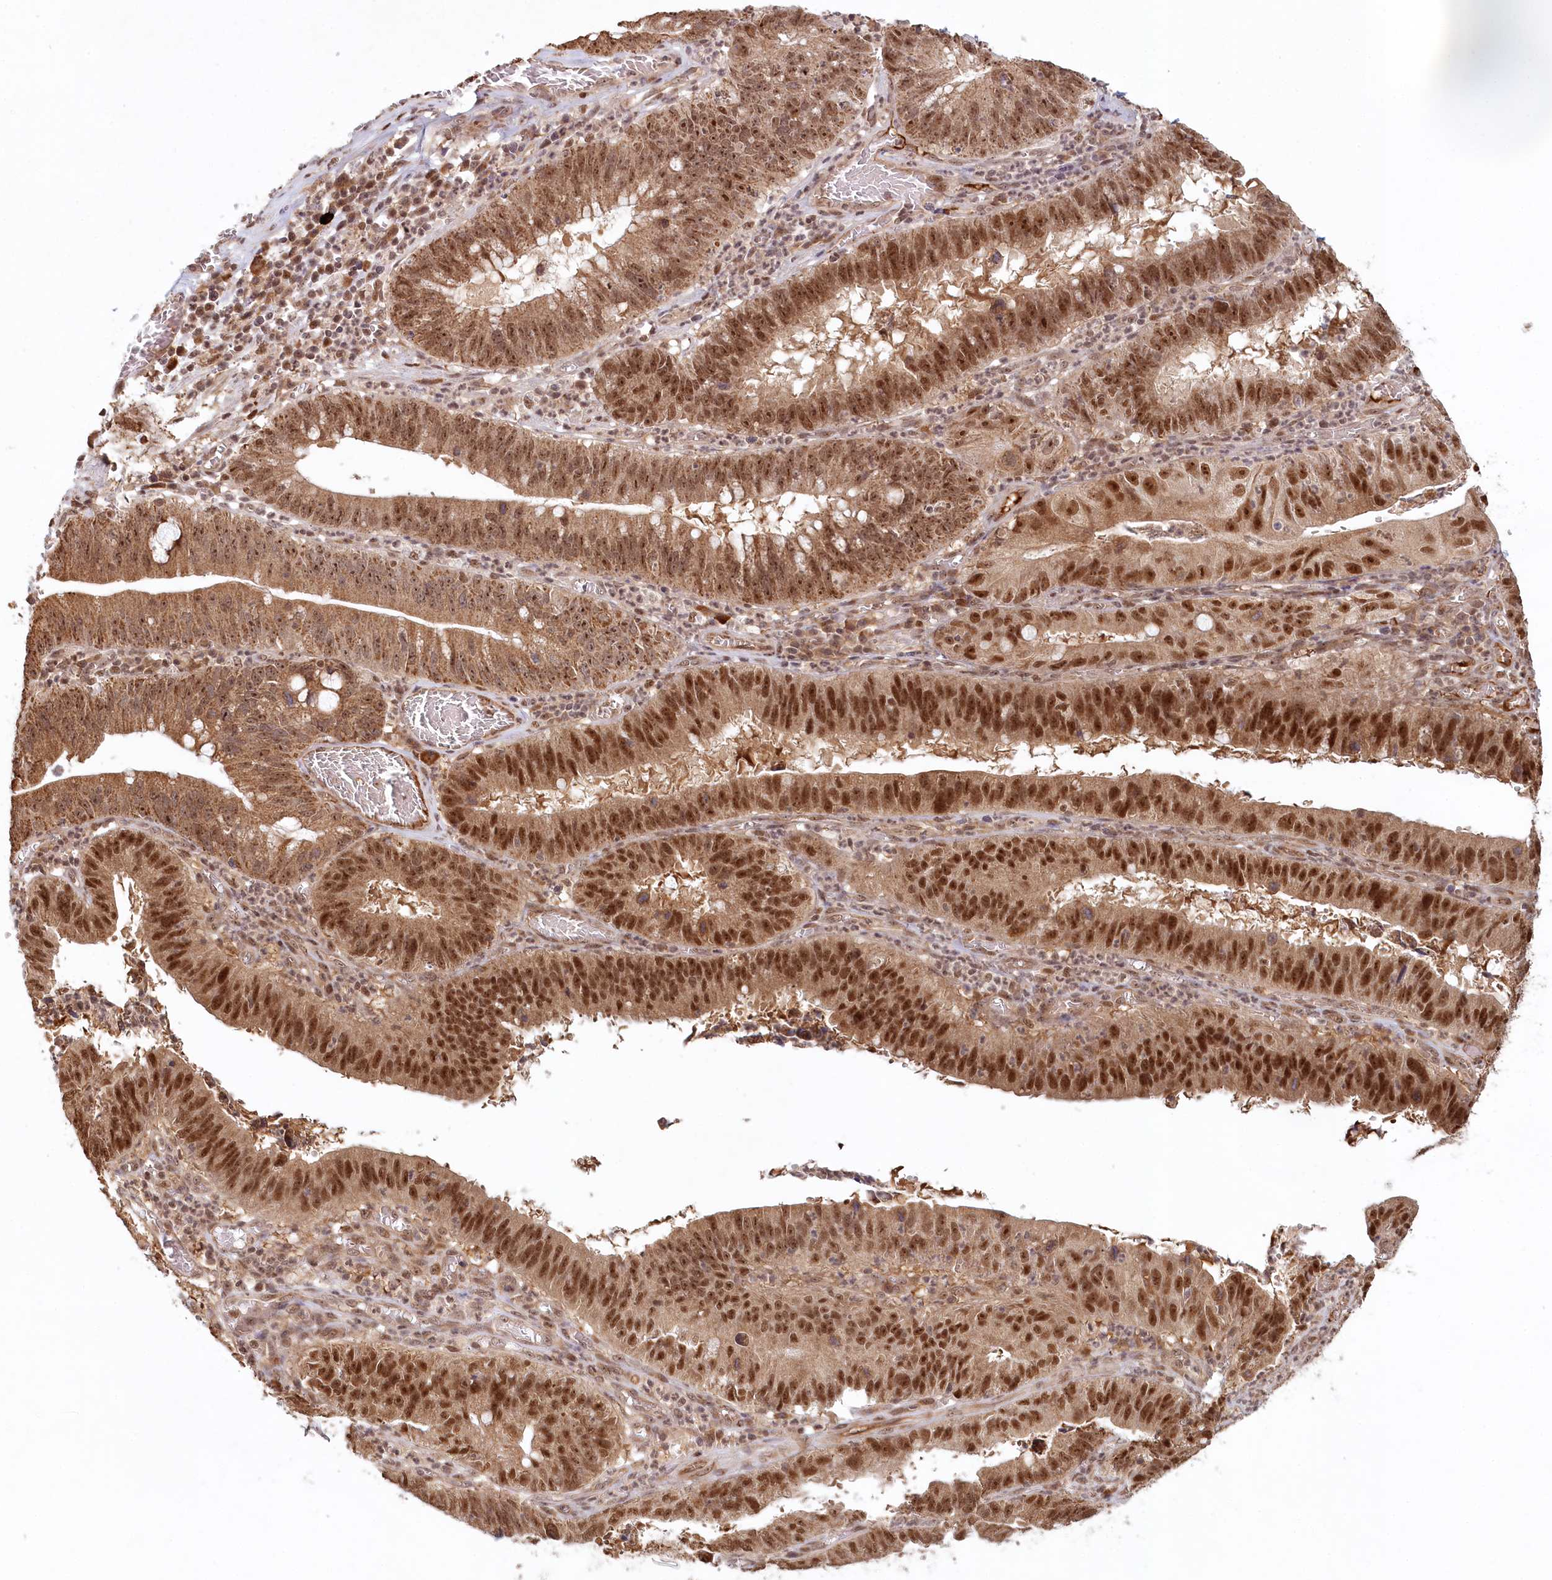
{"staining": {"intensity": "strong", "quantity": ">75%", "location": "cytoplasmic/membranous,nuclear"}, "tissue": "stomach cancer", "cell_type": "Tumor cells", "image_type": "cancer", "snomed": [{"axis": "morphology", "description": "Adenocarcinoma, NOS"}, {"axis": "topography", "description": "Stomach"}], "caption": "Immunohistochemical staining of human stomach cancer (adenocarcinoma) exhibits strong cytoplasmic/membranous and nuclear protein expression in about >75% of tumor cells.", "gene": "WAPL", "patient": {"sex": "male", "age": 59}}